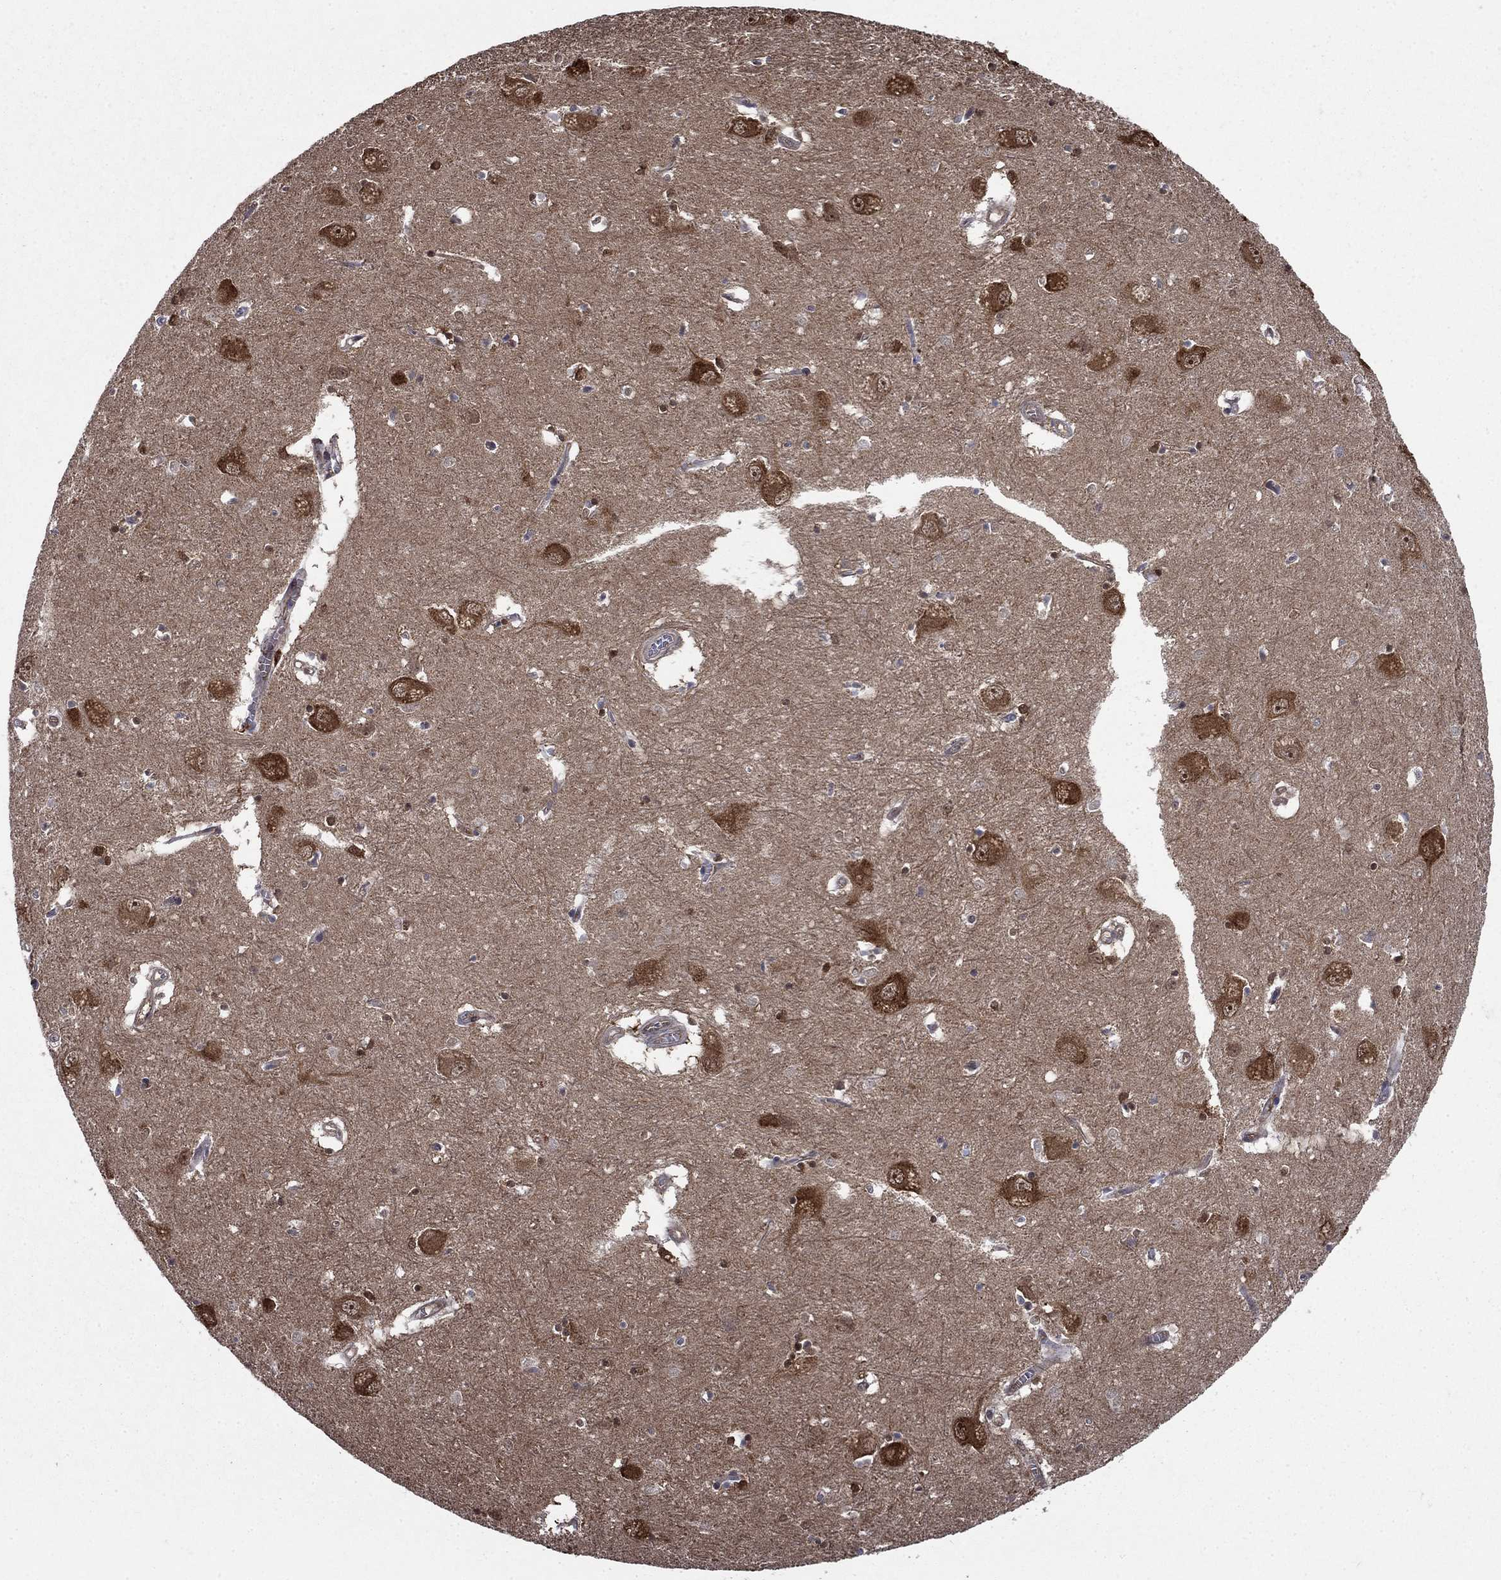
{"staining": {"intensity": "negative", "quantity": "none", "location": "none"}, "tissue": "caudate", "cell_type": "Glial cells", "image_type": "normal", "snomed": [{"axis": "morphology", "description": "Normal tissue, NOS"}, {"axis": "topography", "description": "Lateral ventricle wall"}], "caption": "This micrograph is of benign caudate stained with immunohistochemistry (IHC) to label a protein in brown with the nuclei are counter-stained blue. There is no expression in glial cells. Brightfield microscopy of IHC stained with DAB (brown) and hematoxylin (blue), captured at high magnification.", "gene": "CACYBP", "patient": {"sex": "male", "age": 54}}